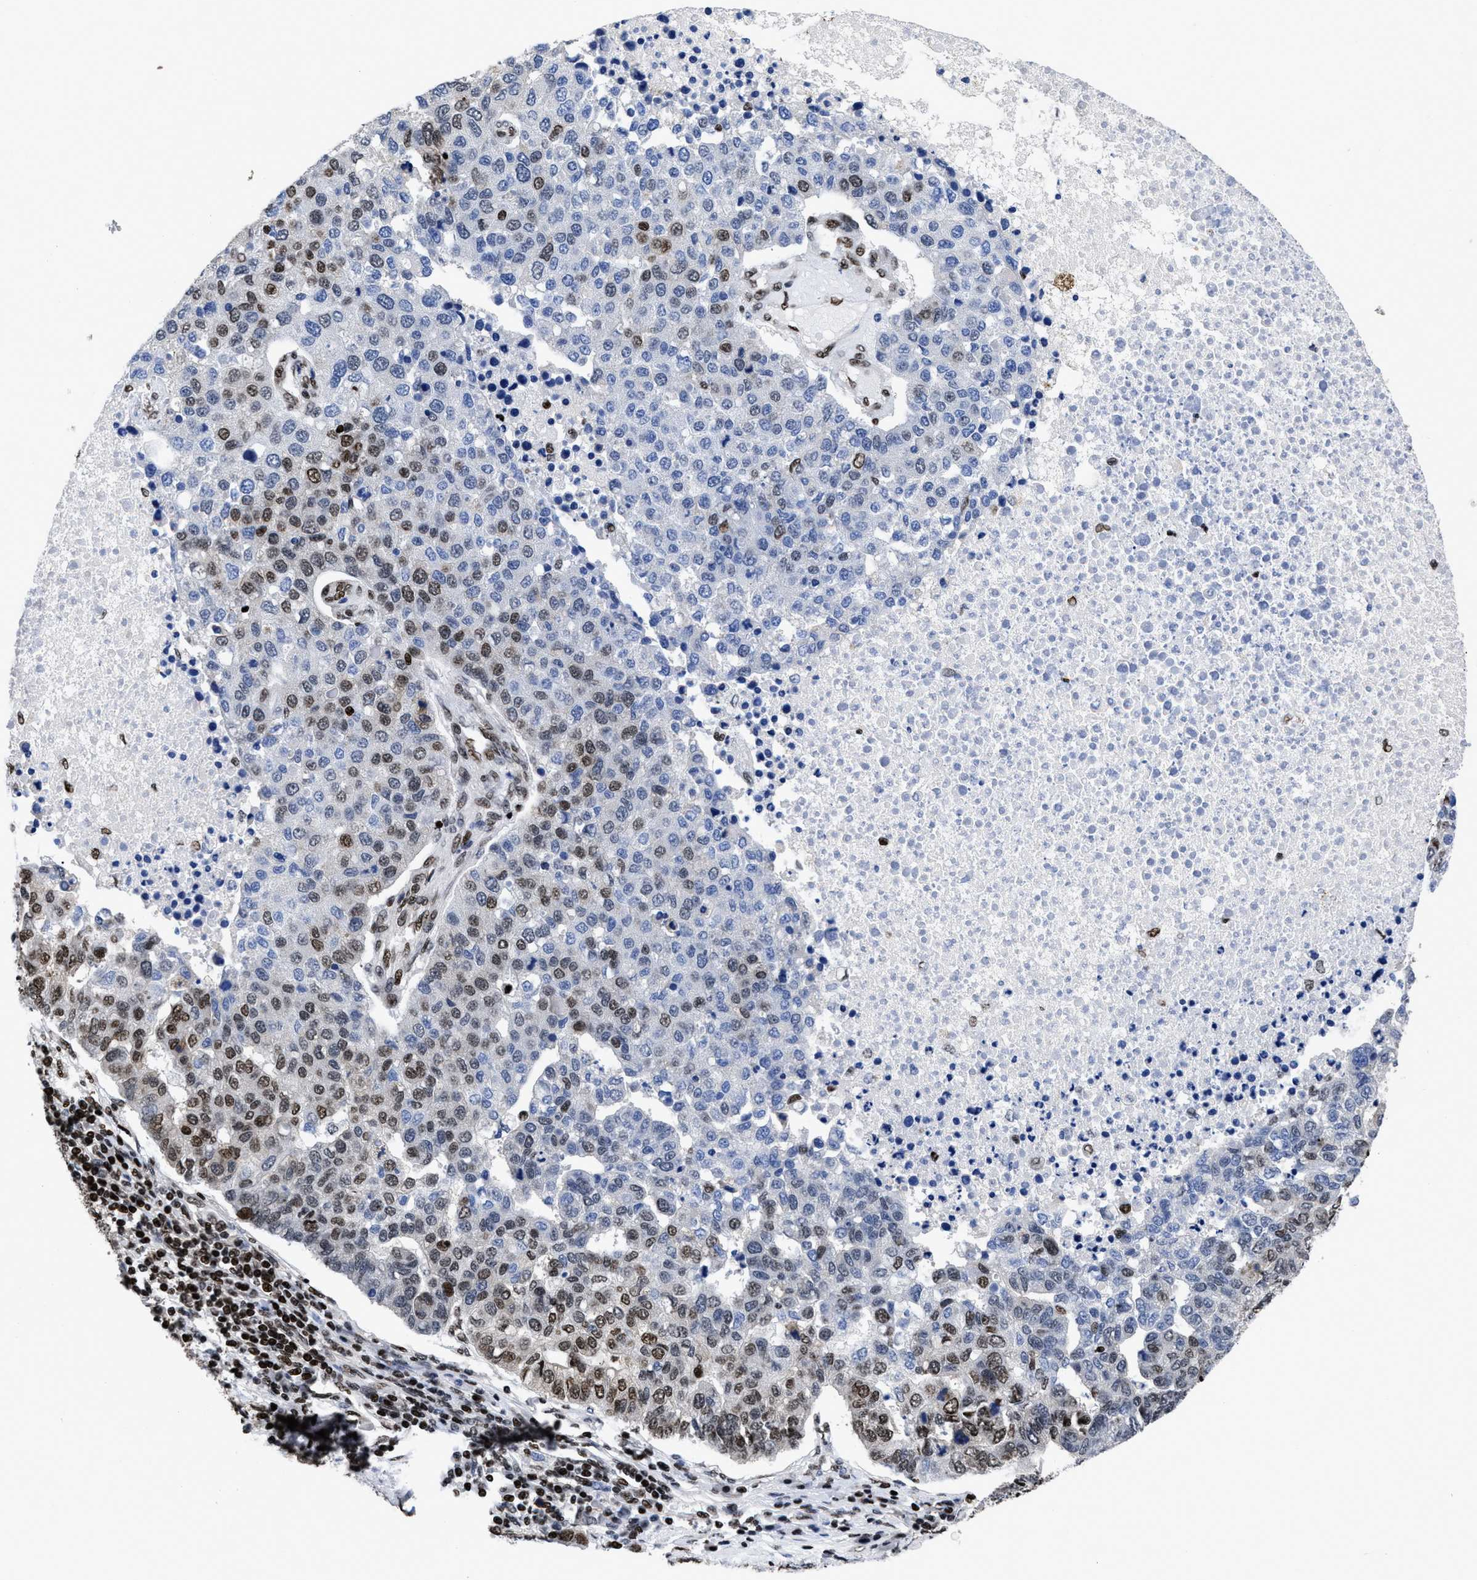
{"staining": {"intensity": "moderate", "quantity": "<25%", "location": "nuclear"}, "tissue": "pancreatic cancer", "cell_type": "Tumor cells", "image_type": "cancer", "snomed": [{"axis": "morphology", "description": "Adenocarcinoma, NOS"}, {"axis": "topography", "description": "Pancreas"}], "caption": "A brown stain shows moderate nuclear expression of a protein in adenocarcinoma (pancreatic) tumor cells. The protein of interest is shown in brown color, while the nuclei are stained blue.", "gene": "CALHM3", "patient": {"sex": "female", "age": 61}}